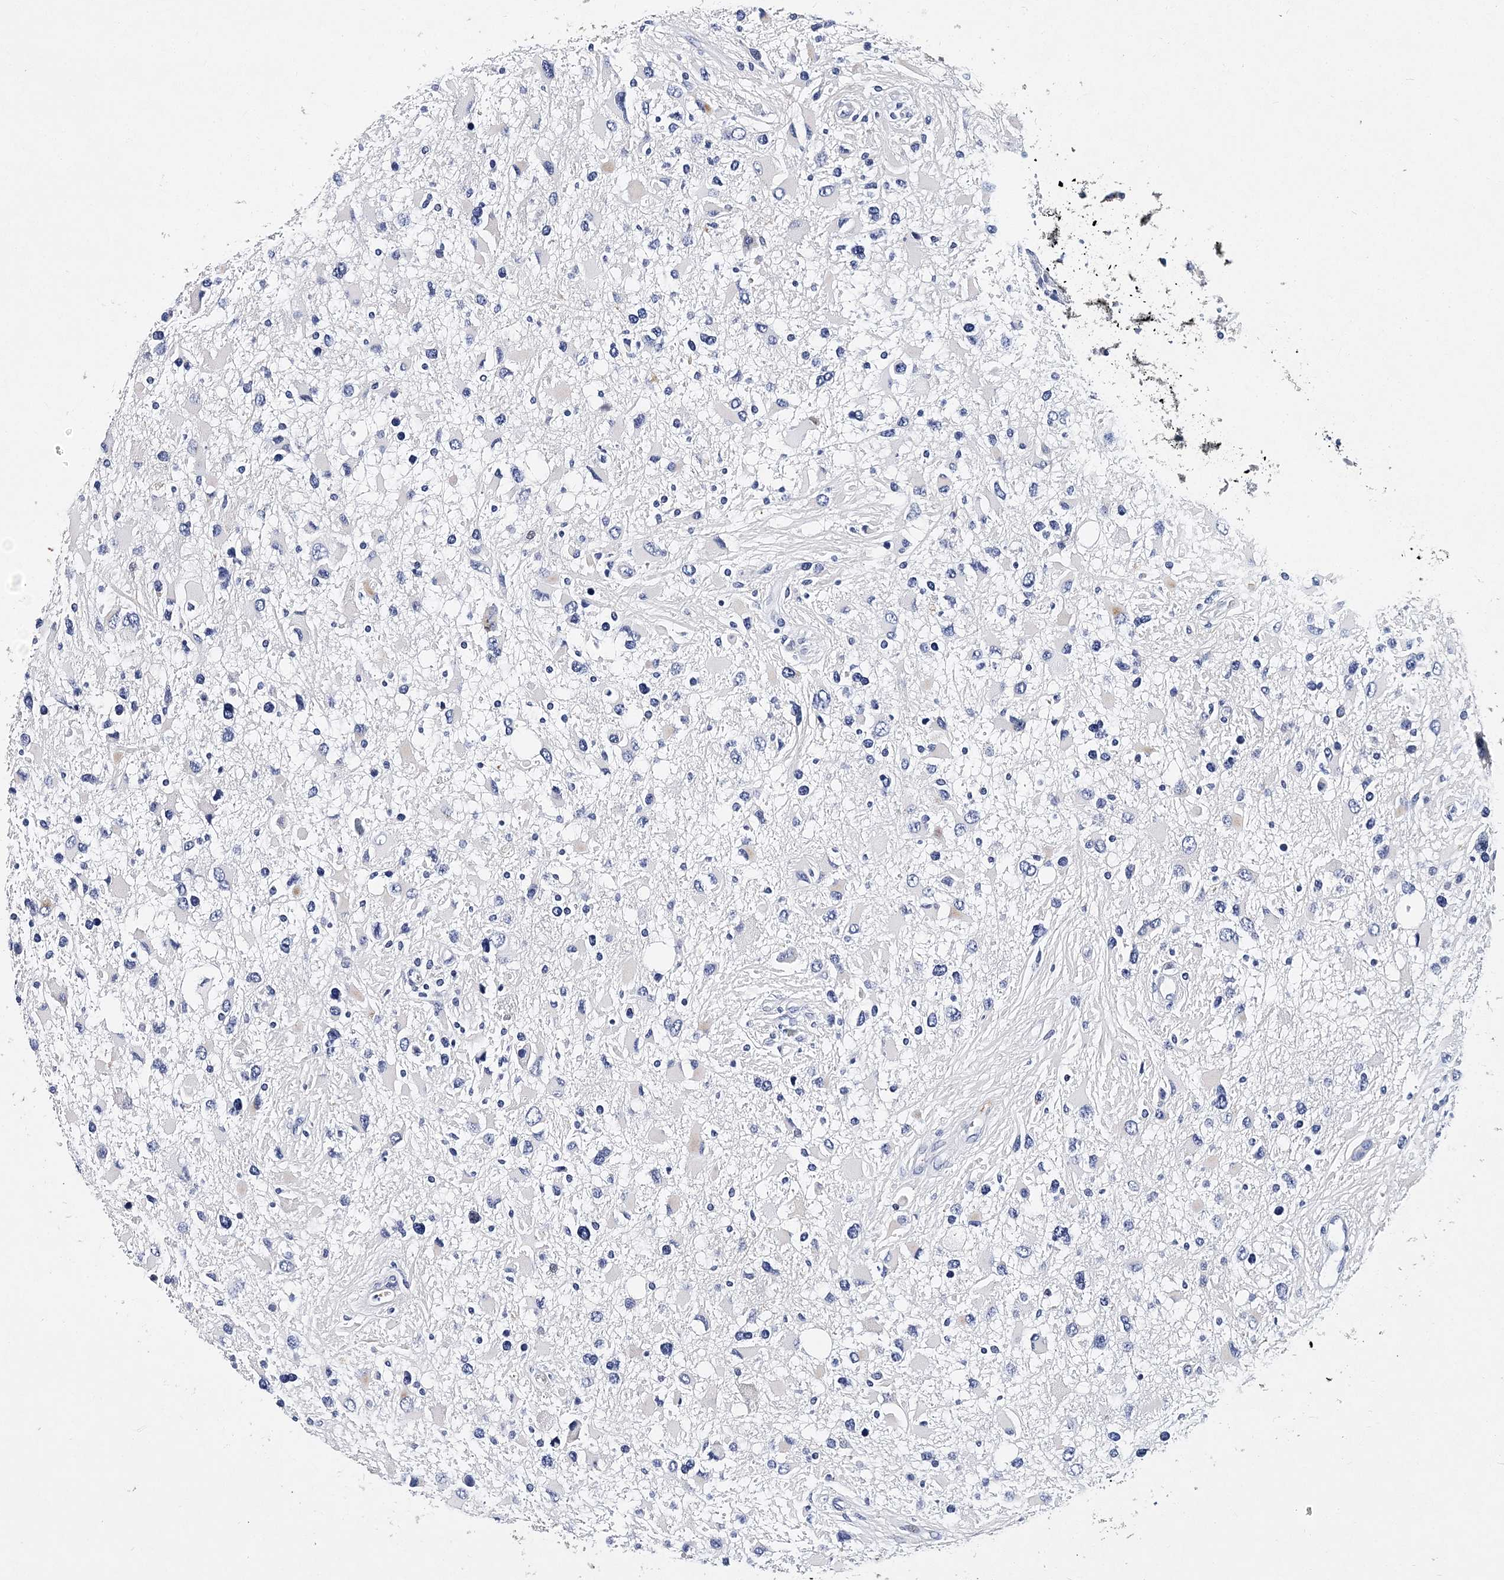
{"staining": {"intensity": "negative", "quantity": "none", "location": "none"}, "tissue": "glioma", "cell_type": "Tumor cells", "image_type": "cancer", "snomed": [{"axis": "morphology", "description": "Glioma, malignant, High grade"}, {"axis": "topography", "description": "Brain"}], "caption": "An IHC micrograph of glioma is shown. There is no staining in tumor cells of glioma.", "gene": "ITGA2B", "patient": {"sex": "male", "age": 53}}